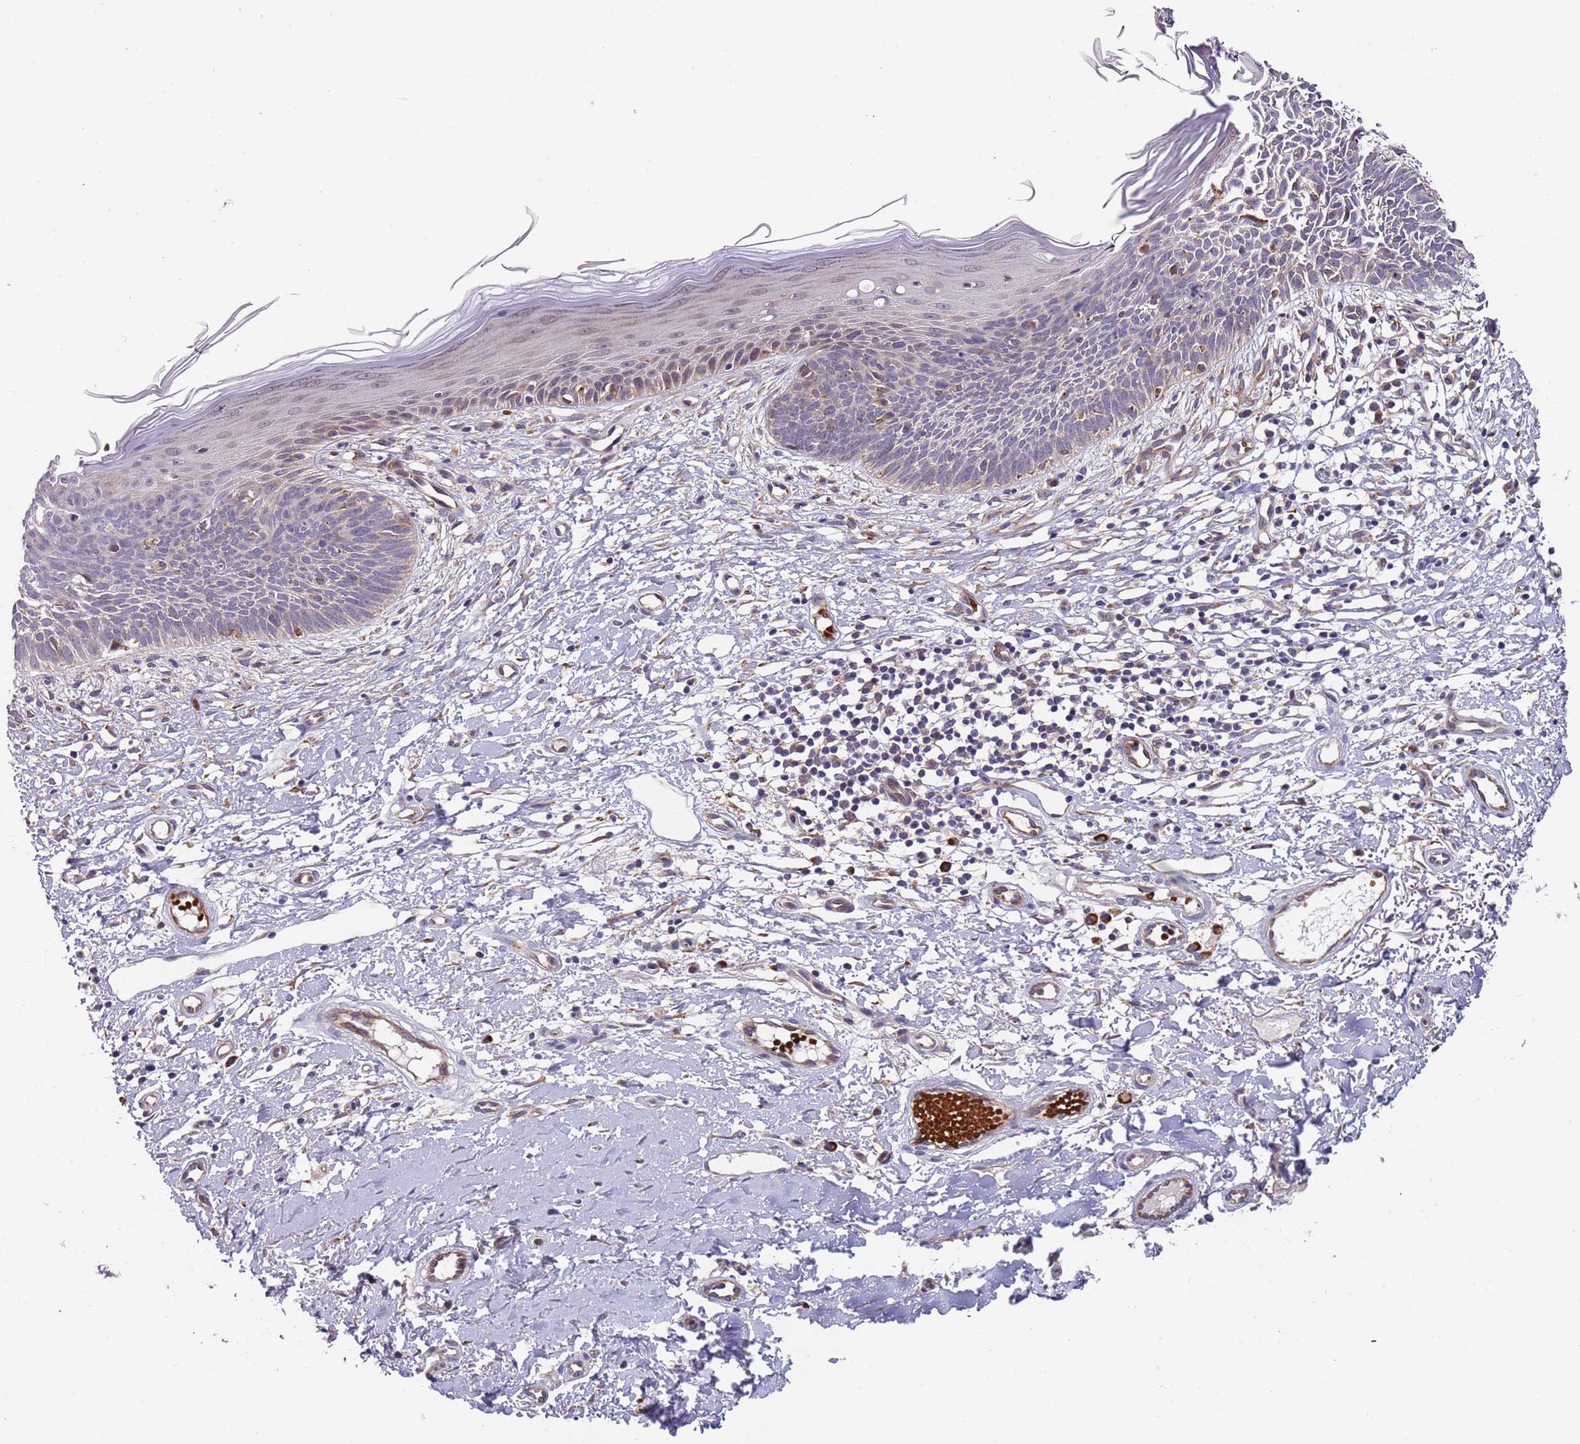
{"staining": {"intensity": "negative", "quantity": "none", "location": "none"}, "tissue": "skin cancer", "cell_type": "Tumor cells", "image_type": "cancer", "snomed": [{"axis": "morphology", "description": "Basal cell carcinoma"}, {"axis": "topography", "description": "Skin"}], "caption": "DAB immunohistochemical staining of basal cell carcinoma (skin) shows no significant staining in tumor cells.", "gene": "VWCE", "patient": {"sex": "male", "age": 78}}